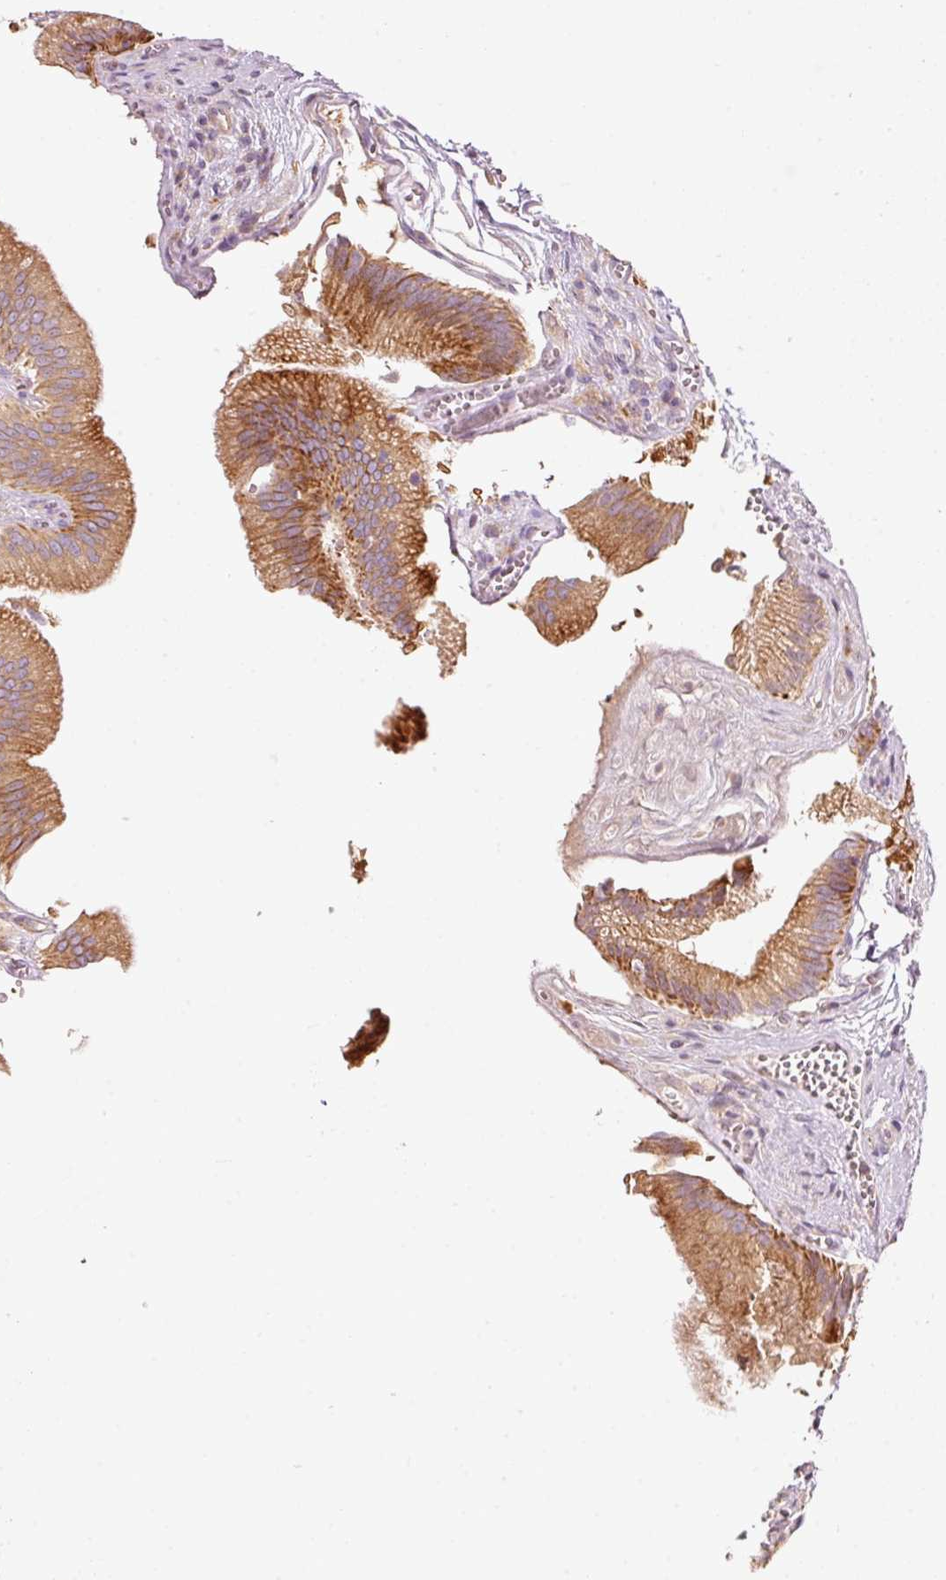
{"staining": {"intensity": "strong", "quantity": ">75%", "location": "cytoplasmic/membranous"}, "tissue": "gallbladder", "cell_type": "Glandular cells", "image_type": "normal", "snomed": [{"axis": "morphology", "description": "Normal tissue, NOS"}, {"axis": "topography", "description": "Gallbladder"}], "caption": "A high-resolution histopathology image shows immunohistochemistry (IHC) staining of benign gallbladder, which displays strong cytoplasmic/membranous staining in about >75% of glandular cells. The staining was performed using DAB, with brown indicating positive protein expression. Nuclei are stained blue with hematoxylin.", "gene": "MAP10", "patient": {"sex": "male", "age": 17}}